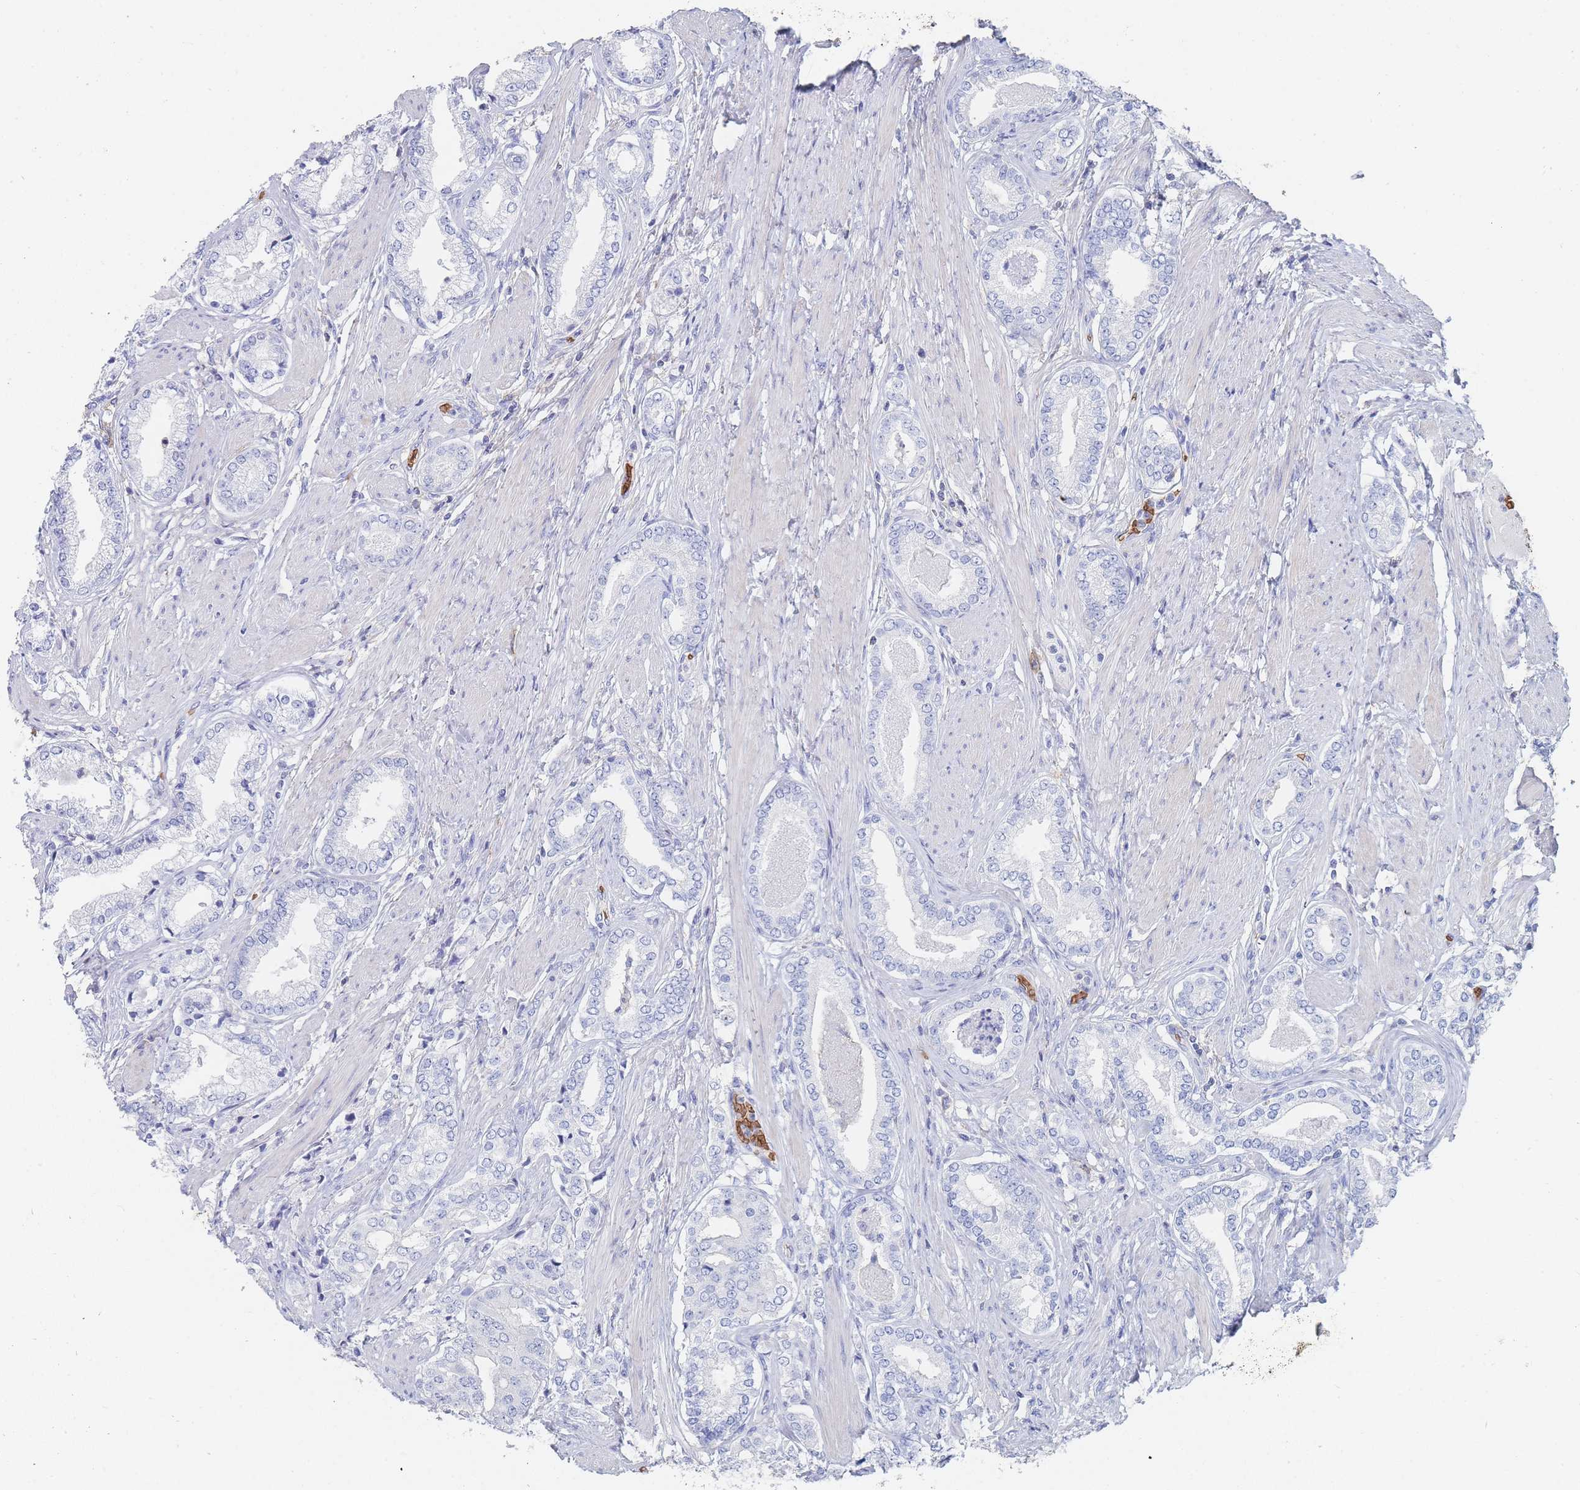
{"staining": {"intensity": "negative", "quantity": "none", "location": "none"}, "tissue": "prostate cancer", "cell_type": "Tumor cells", "image_type": "cancer", "snomed": [{"axis": "morphology", "description": "Adenocarcinoma, High grade"}, {"axis": "topography", "description": "Prostate"}], "caption": "There is no significant positivity in tumor cells of prostate cancer (high-grade adenocarcinoma). (DAB immunohistochemistry visualized using brightfield microscopy, high magnification).", "gene": "SLC2A1", "patient": {"sex": "male", "age": 71}}